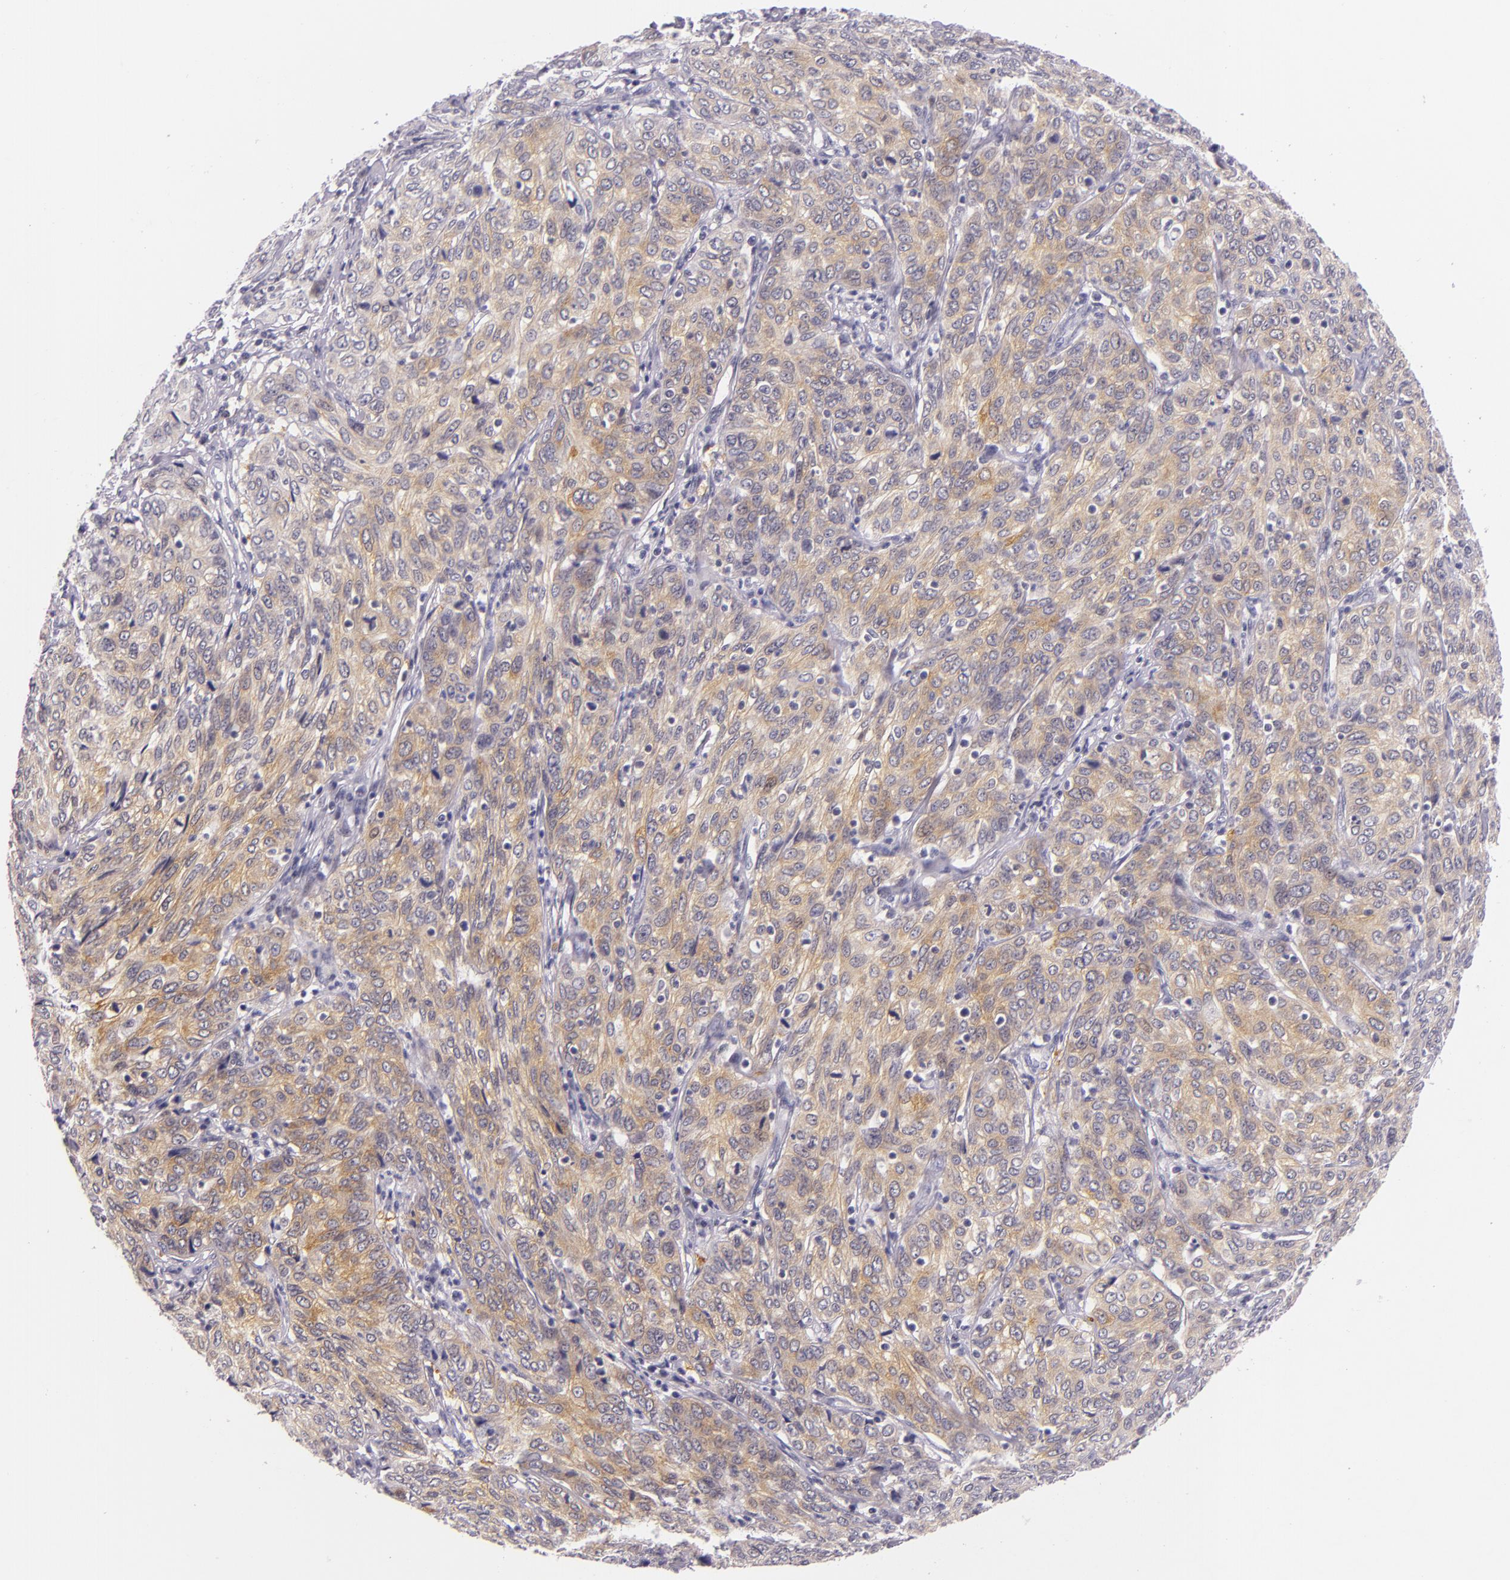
{"staining": {"intensity": "weak", "quantity": ">75%", "location": "cytoplasmic/membranous"}, "tissue": "cervical cancer", "cell_type": "Tumor cells", "image_type": "cancer", "snomed": [{"axis": "morphology", "description": "Squamous cell carcinoma, NOS"}, {"axis": "topography", "description": "Cervix"}], "caption": "Protein expression analysis of cervical cancer reveals weak cytoplasmic/membranous positivity in approximately >75% of tumor cells.", "gene": "HSP90AA1", "patient": {"sex": "female", "age": 38}}